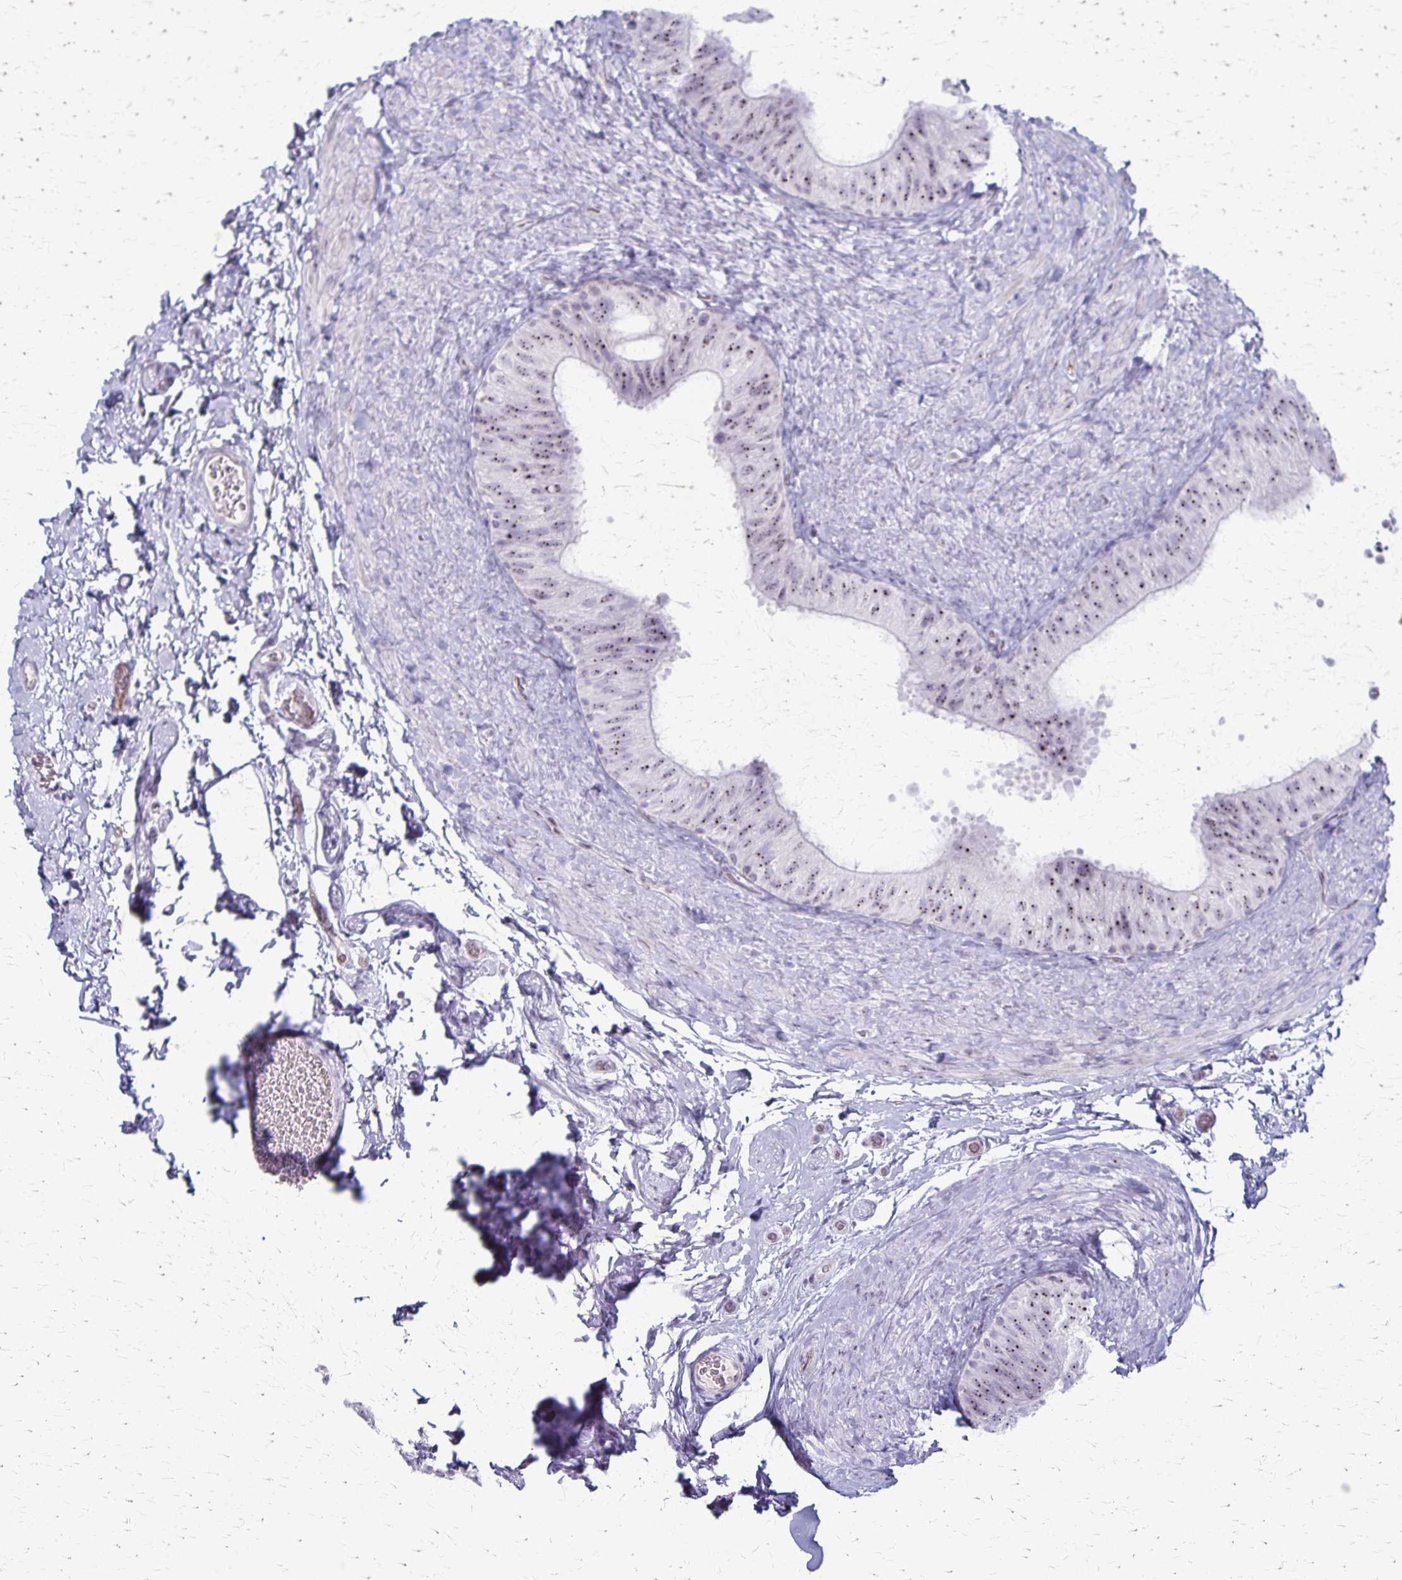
{"staining": {"intensity": "weak", "quantity": ">75%", "location": "nuclear"}, "tissue": "epididymis", "cell_type": "Glandular cells", "image_type": "normal", "snomed": [{"axis": "morphology", "description": "Normal tissue, NOS"}, {"axis": "topography", "description": "Epididymis, spermatic cord, NOS"}, {"axis": "topography", "description": "Epididymis"}], "caption": "Immunohistochemistry (IHC) (DAB) staining of unremarkable human epididymis shows weak nuclear protein positivity in approximately >75% of glandular cells. The staining was performed using DAB (3,3'-diaminobenzidine), with brown indicating positive protein expression. Nuclei are stained blue with hematoxylin.", "gene": "DLK2", "patient": {"sex": "male", "age": 31}}